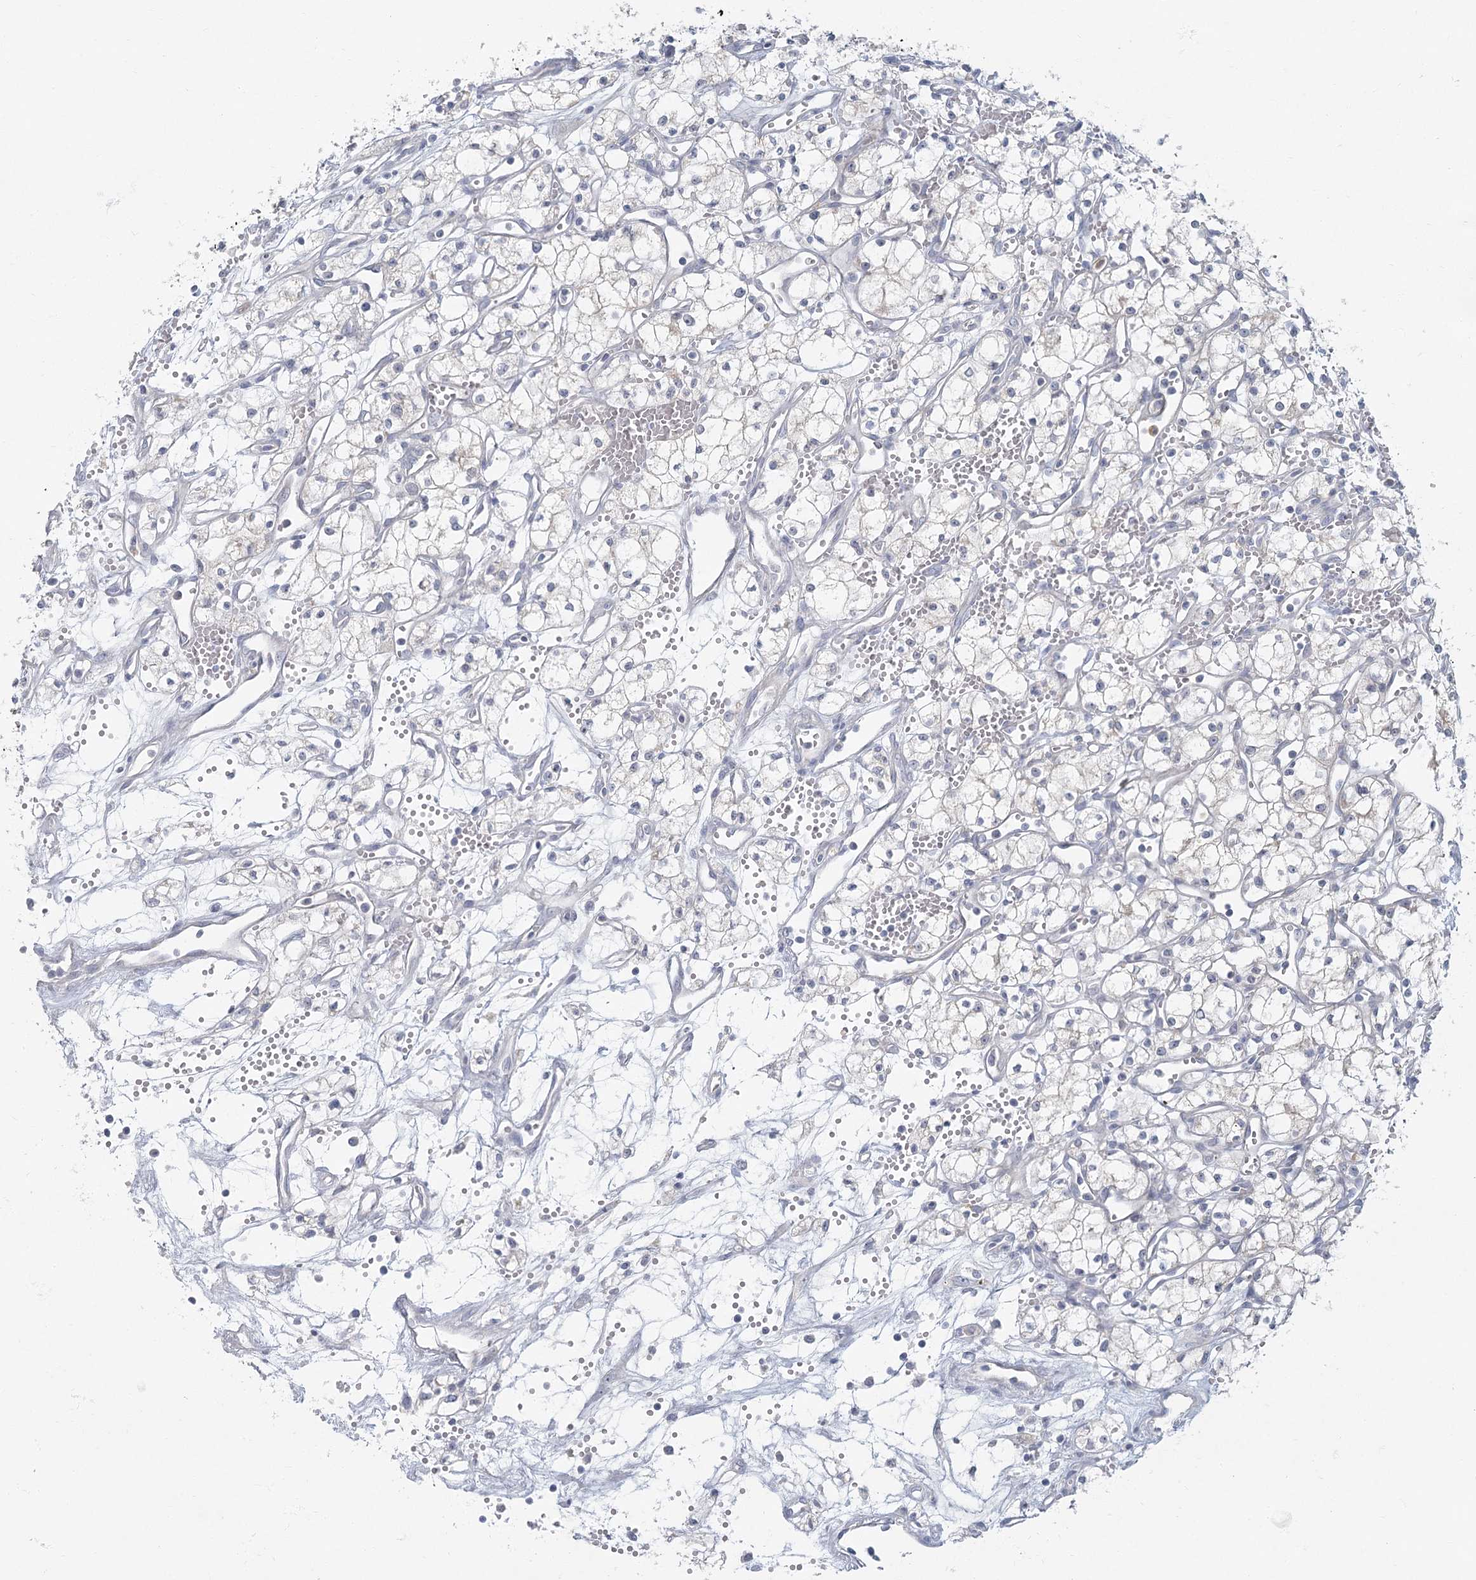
{"staining": {"intensity": "negative", "quantity": "none", "location": "none"}, "tissue": "renal cancer", "cell_type": "Tumor cells", "image_type": "cancer", "snomed": [{"axis": "morphology", "description": "Adenocarcinoma, NOS"}, {"axis": "topography", "description": "Kidney"}], "caption": "This histopathology image is of renal cancer (adenocarcinoma) stained with immunohistochemistry to label a protein in brown with the nuclei are counter-stained blue. There is no staining in tumor cells.", "gene": "FAM110C", "patient": {"sex": "male", "age": 59}}